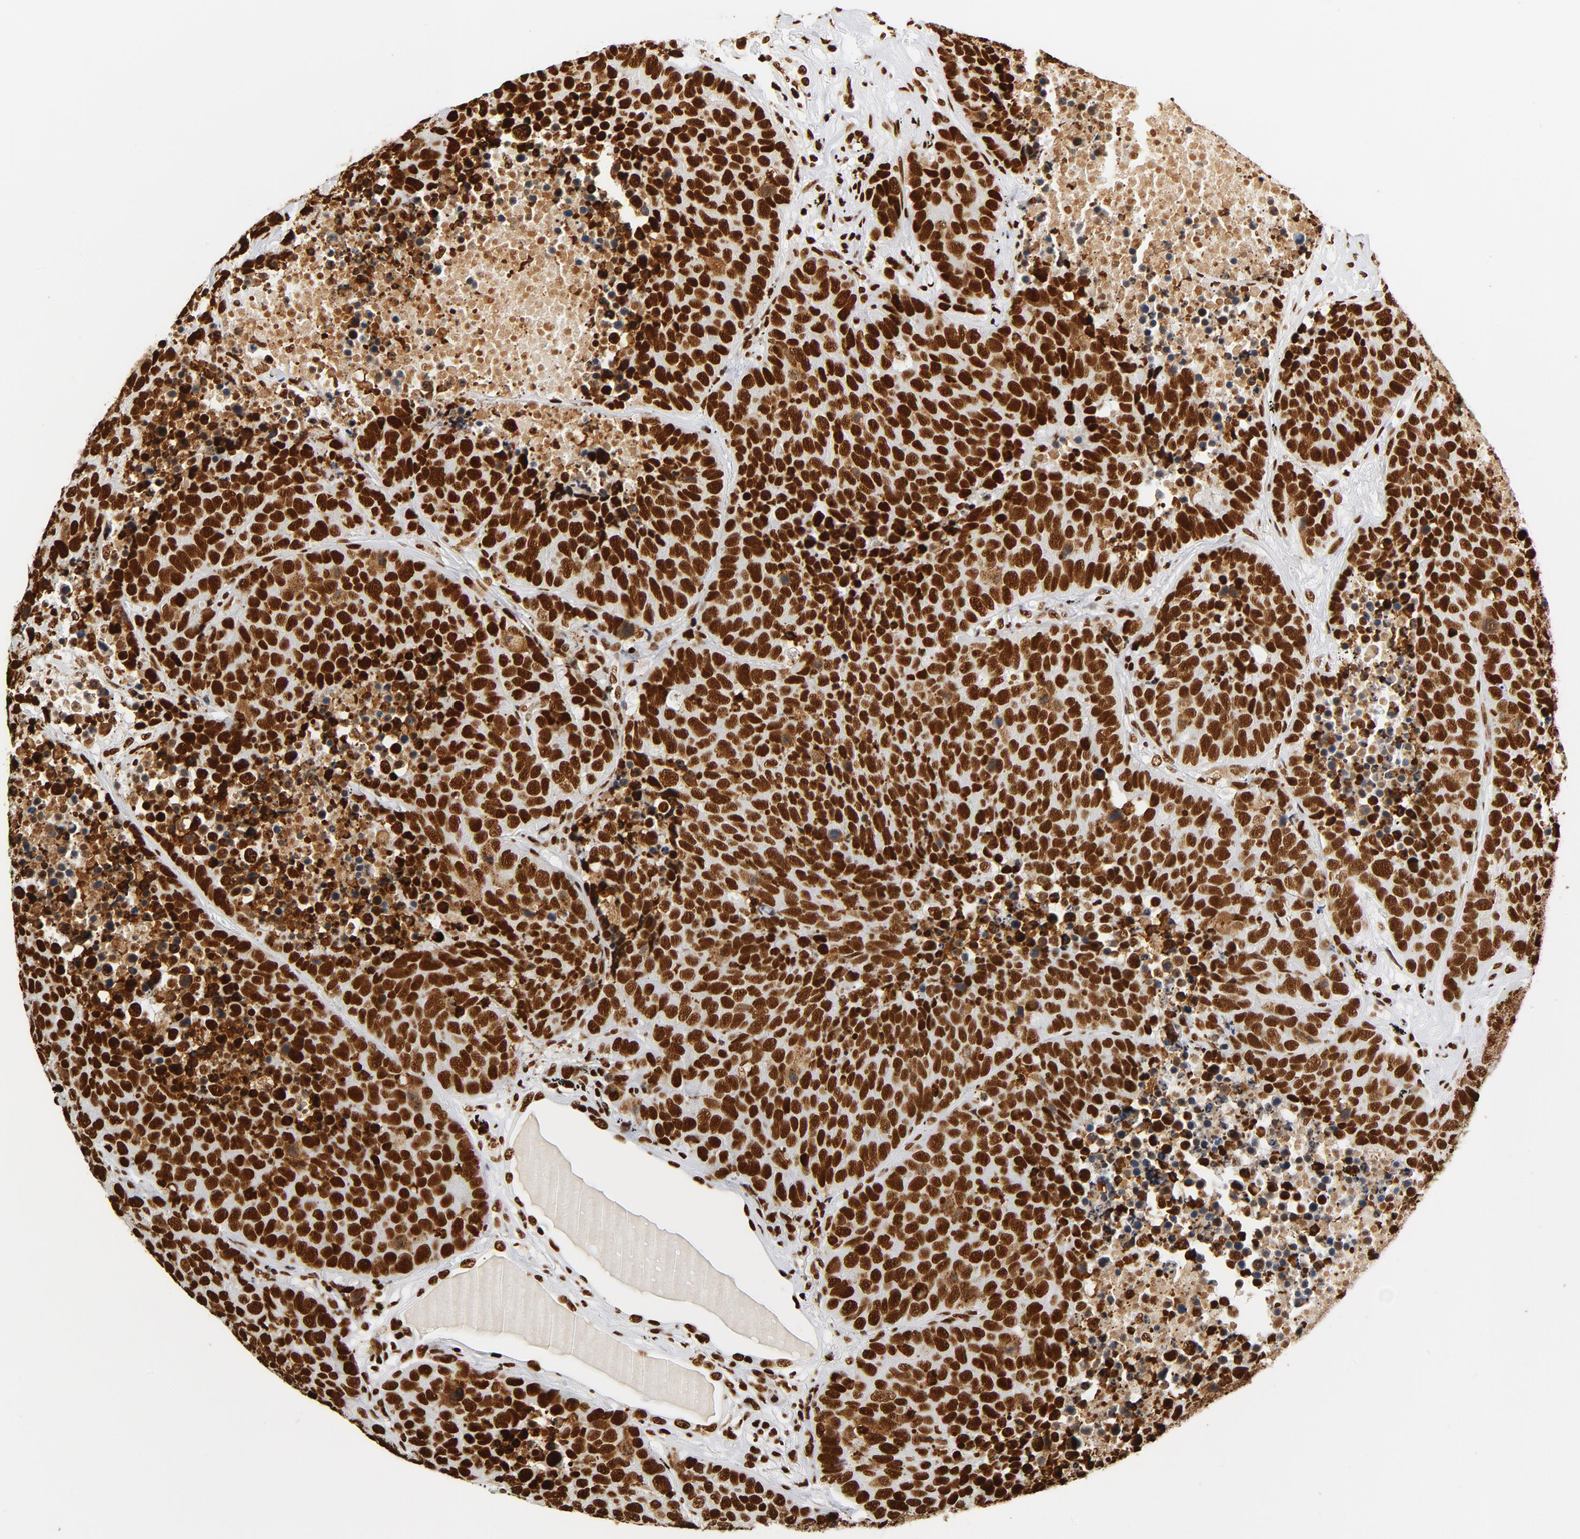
{"staining": {"intensity": "strong", "quantity": ">75%", "location": "nuclear"}, "tissue": "carcinoid", "cell_type": "Tumor cells", "image_type": "cancer", "snomed": [{"axis": "morphology", "description": "Carcinoid, malignant, NOS"}, {"axis": "topography", "description": "Lung"}], "caption": "High-power microscopy captured an immunohistochemistry image of carcinoid, revealing strong nuclear staining in approximately >75% of tumor cells. The staining was performed using DAB (3,3'-diaminobenzidine), with brown indicating positive protein expression. Nuclei are stained blue with hematoxylin.", "gene": "XRCC6", "patient": {"sex": "male", "age": 60}}